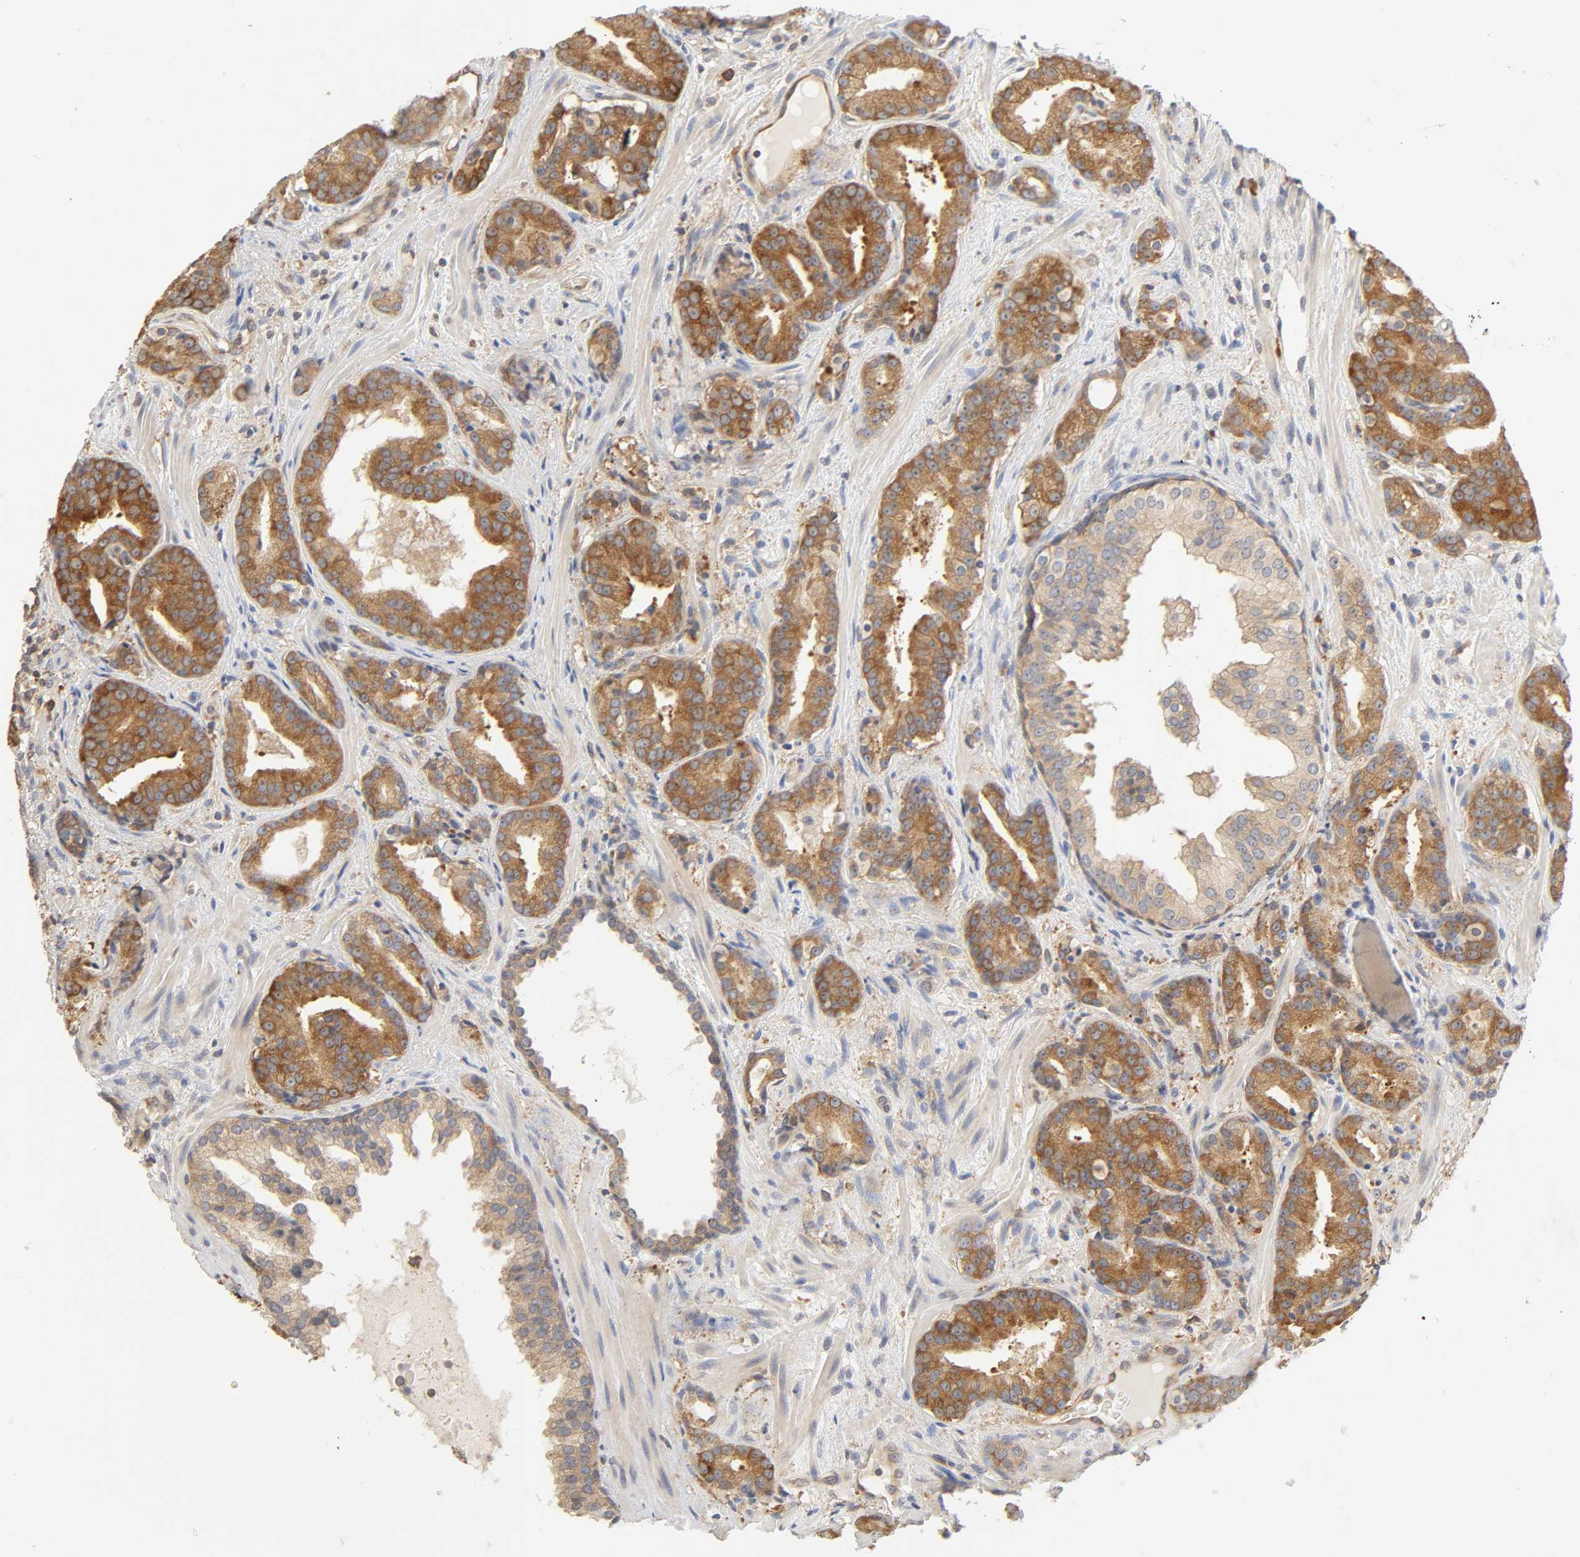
{"staining": {"intensity": "strong", "quantity": ">75%", "location": "cytoplasmic/membranous"}, "tissue": "prostate cancer", "cell_type": "Tumor cells", "image_type": "cancer", "snomed": [{"axis": "morphology", "description": "Adenocarcinoma, Low grade"}, {"axis": "topography", "description": "Prostate"}], "caption": "Immunohistochemistry of prostate low-grade adenocarcinoma reveals high levels of strong cytoplasmic/membranous positivity in approximately >75% of tumor cells.", "gene": "SCHIP1", "patient": {"sex": "male", "age": 63}}